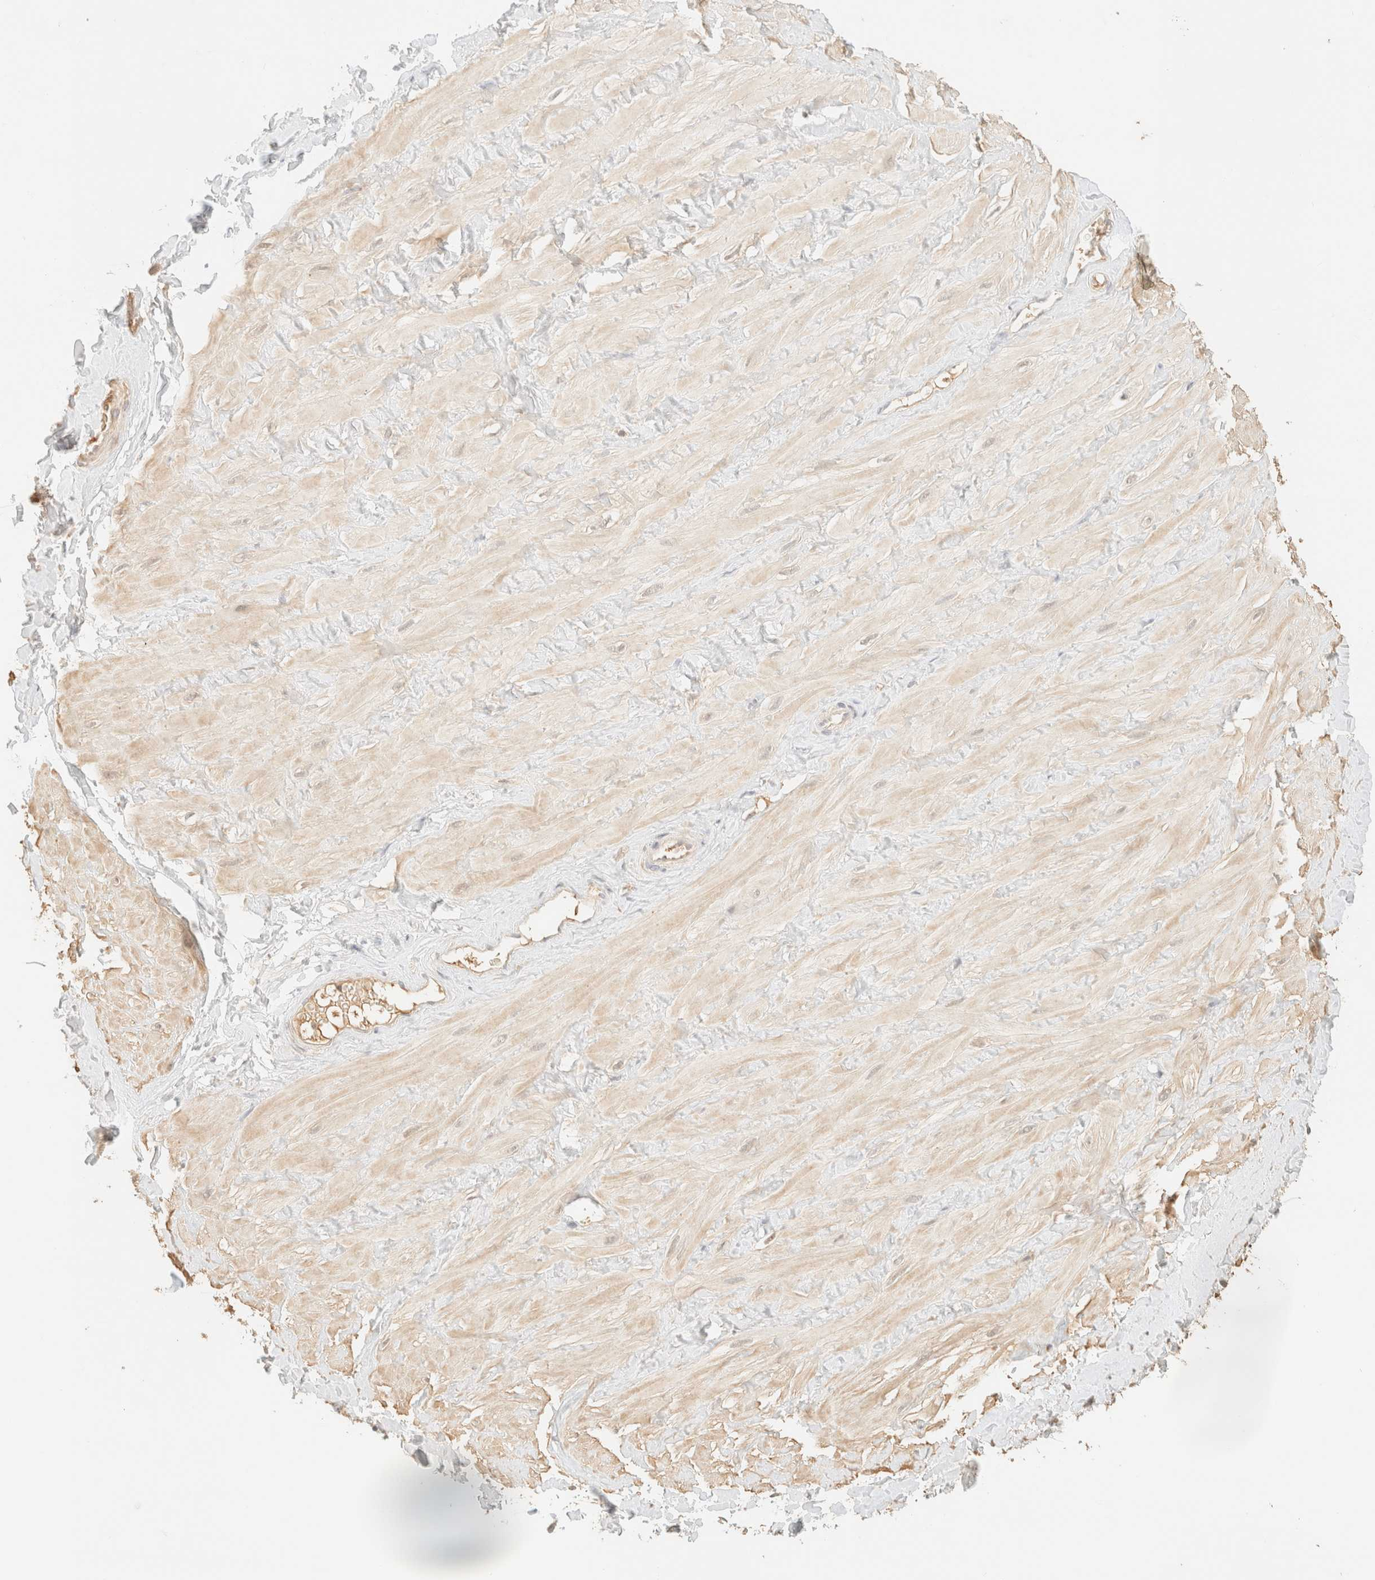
{"staining": {"intensity": "negative", "quantity": "none", "location": "none"}, "tissue": "adipose tissue", "cell_type": "Adipocytes", "image_type": "normal", "snomed": [{"axis": "morphology", "description": "Normal tissue, NOS"}, {"axis": "topography", "description": "Adipose tissue"}, {"axis": "topography", "description": "Vascular tissue"}, {"axis": "topography", "description": "Peripheral nerve tissue"}], "caption": "Image shows no protein staining in adipocytes of benign adipose tissue. (DAB immunohistochemistry (IHC) with hematoxylin counter stain).", "gene": "TIMD4", "patient": {"sex": "male", "age": 25}}